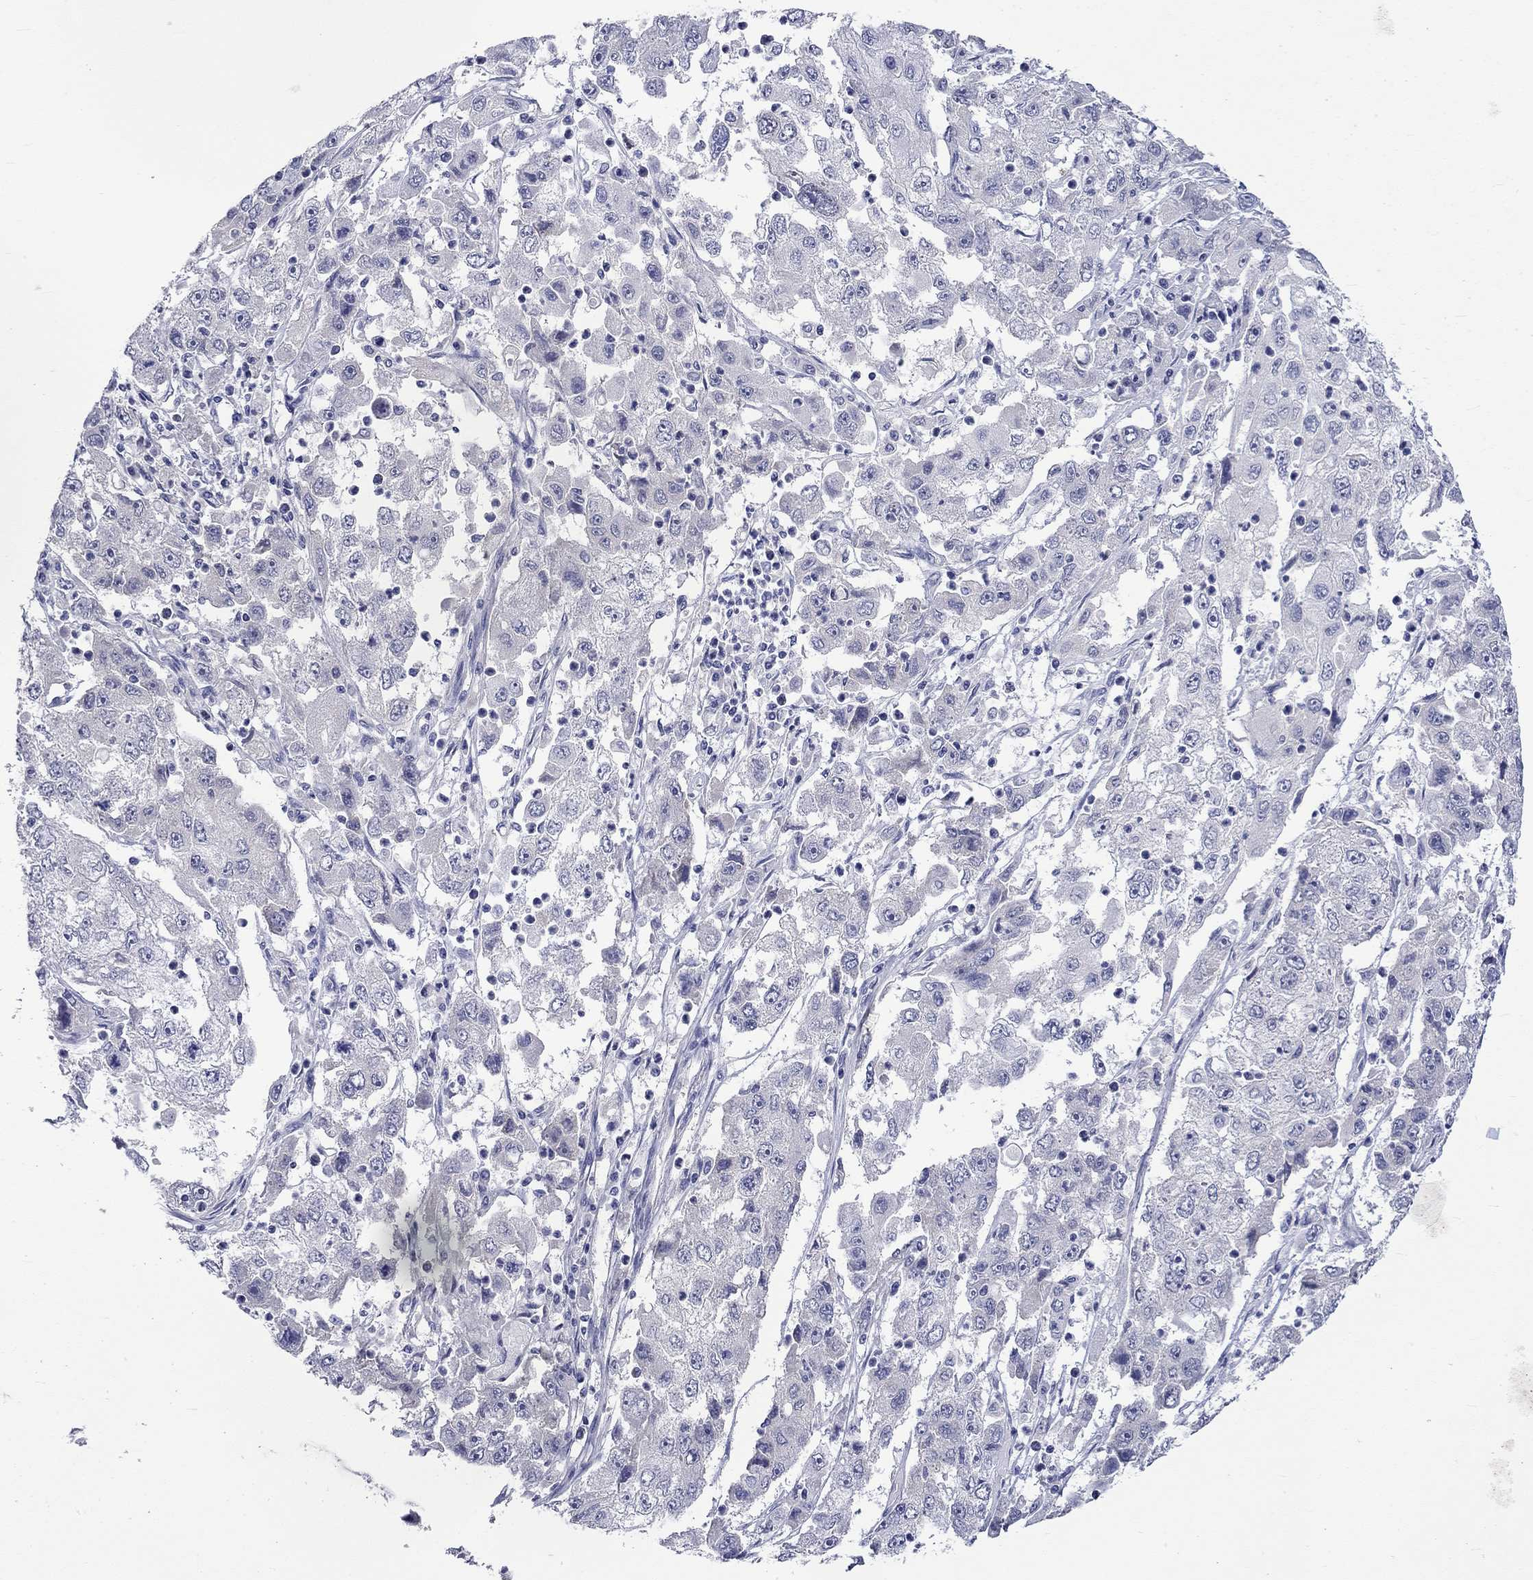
{"staining": {"intensity": "negative", "quantity": "none", "location": "none"}, "tissue": "cervical cancer", "cell_type": "Tumor cells", "image_type": "cancer", "snomed": [{"axis": "morphology", "description": "Squamous cell carcinoma, NOS"}, {"axis": "topography", "description": "Cervix"}], "caption": "Tumor cells show no significant protein expression in squamous cell carcinoma (cervical).", "gene": "CERS1", "patient": {"sex": "female", "age": 36}}